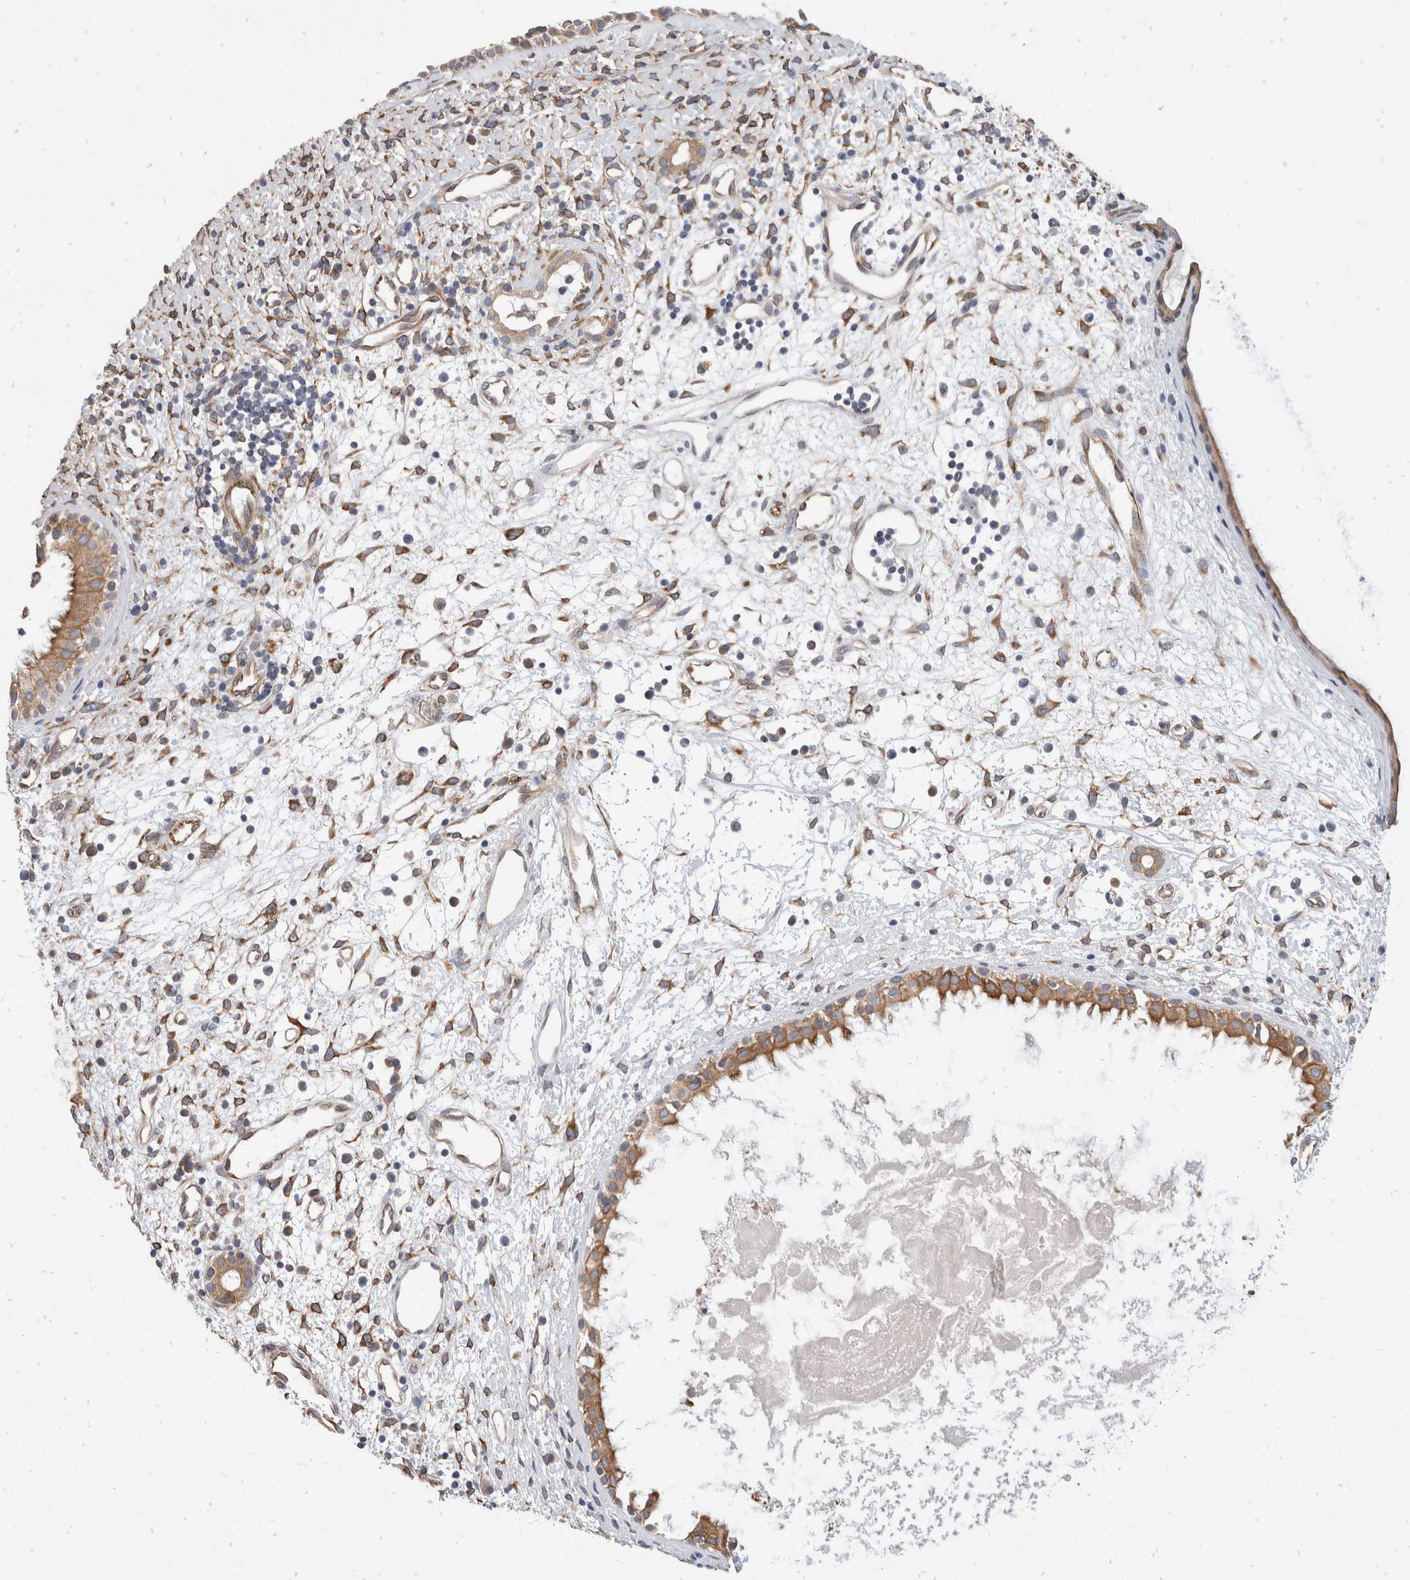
{"staining": {"intensity": "moderate", "quantity": ">75%", "location": "cytoplasmic/membranous"}, "tissue": "nasopharynx", "cell_type": "Respiratory epithelial cells", "image_type": "normal", "snomed": [{"axis": "morphology", "description": "Normal tissue, NOS"}, {"axis": "topography", "description": "Nasopharynx"}], "caption": "About >75% of respiratory epithelial cells in normal human nasopharynx show moderate cytoplasmic/membranous protein expression as visualized by brown immunohistochemical staining.", "gene": "TMEM245", "patient": {"sex": "male", "age": 22}}